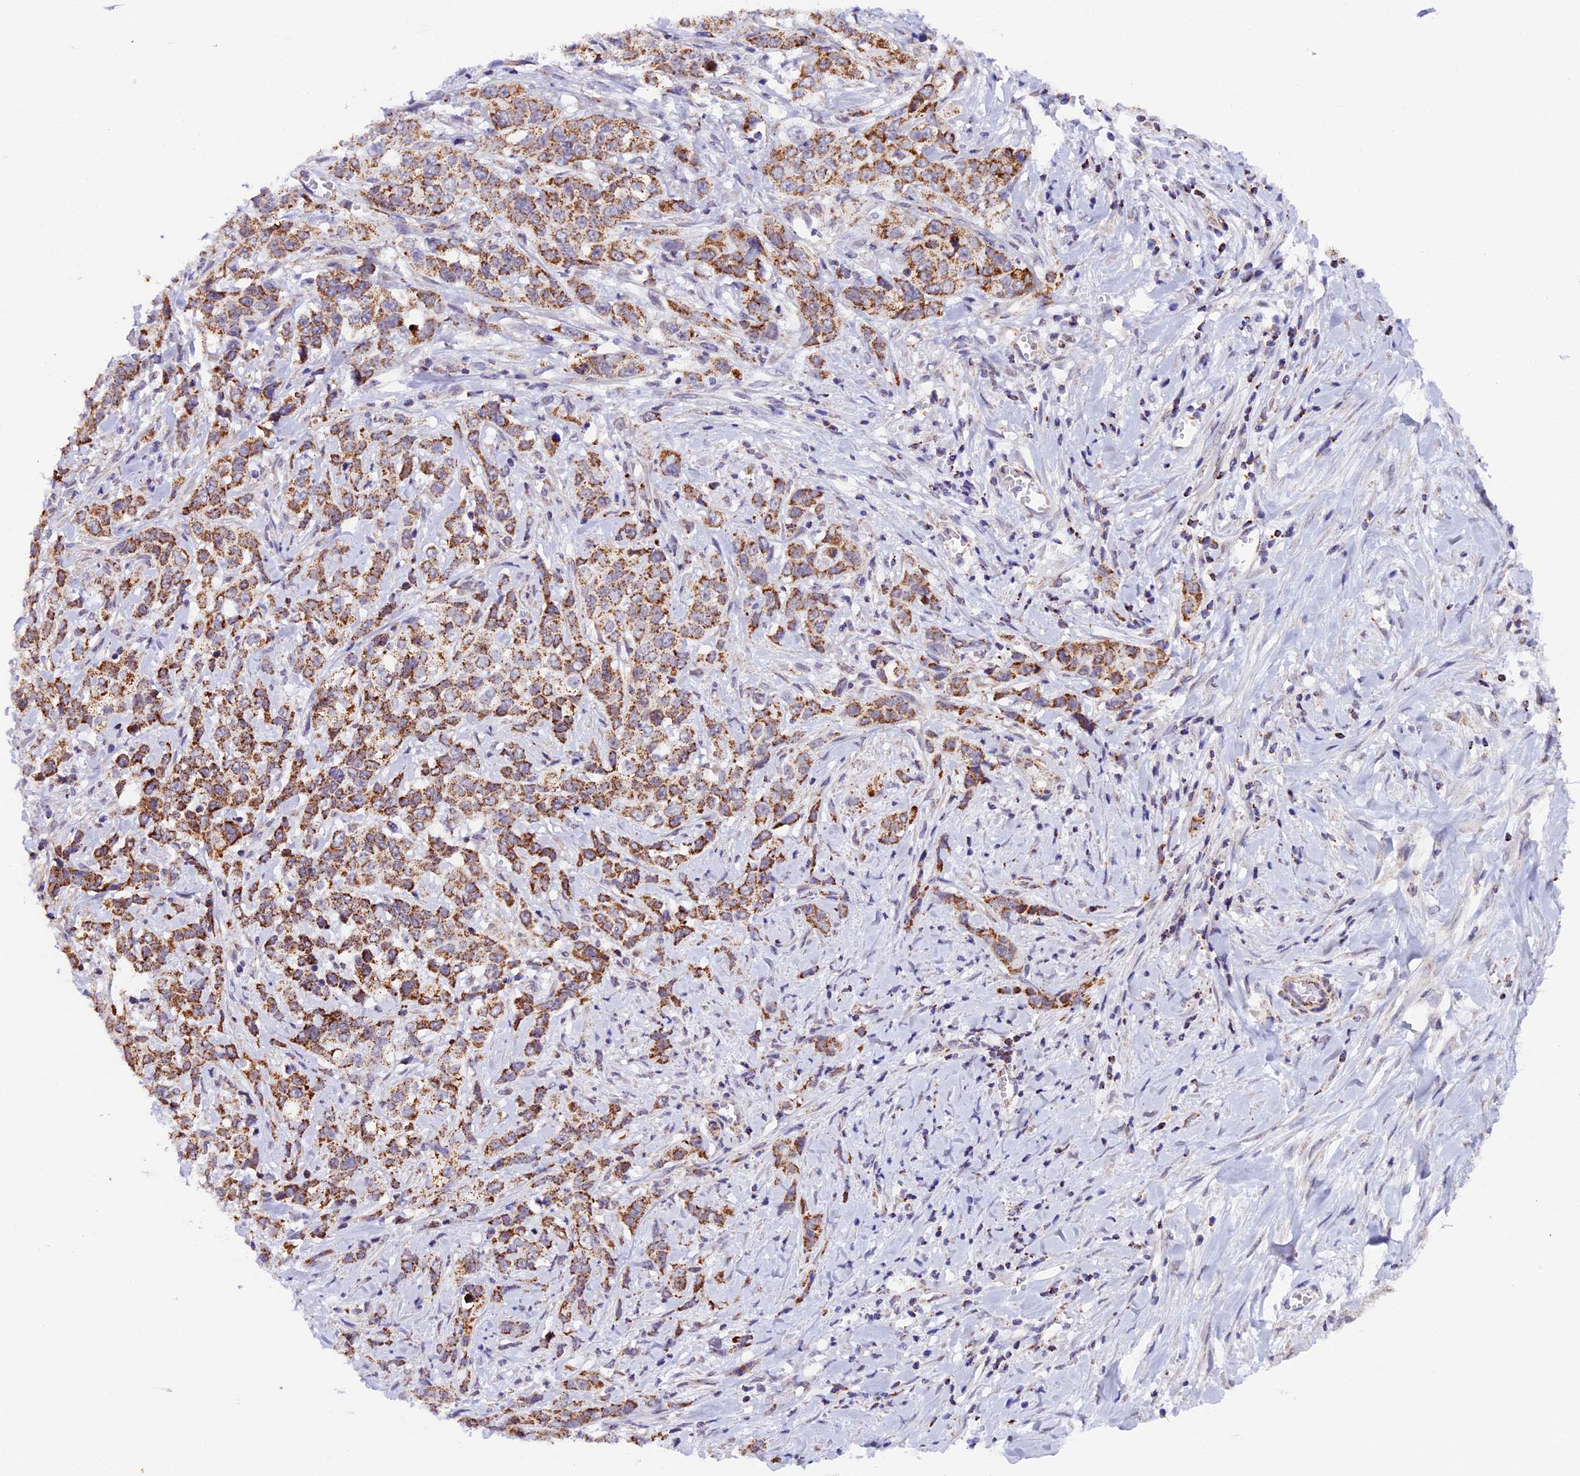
{"staining": {"intensity": "moderate", "quantity": ">75%", "location": "cytoplasmic/membranous"}, "tissue": "stomach cancer", "cell_type": "Tumor cells", "image_type": "cancer", "snomed": [{"axis": "morphology", "description": "Adenocarcinoma, NOS"}, {"axis": "topography", "description": "Stomach, upper"}], "caption": "About >75% of tumor cells in stomach adenocarcinoma demonstrate moderate cytoplasmic/membranous protein staining as visualized by brown immunohistochemical staining.", "gene": "TFAM", "patient": {"sex": "male", "age": 62}}